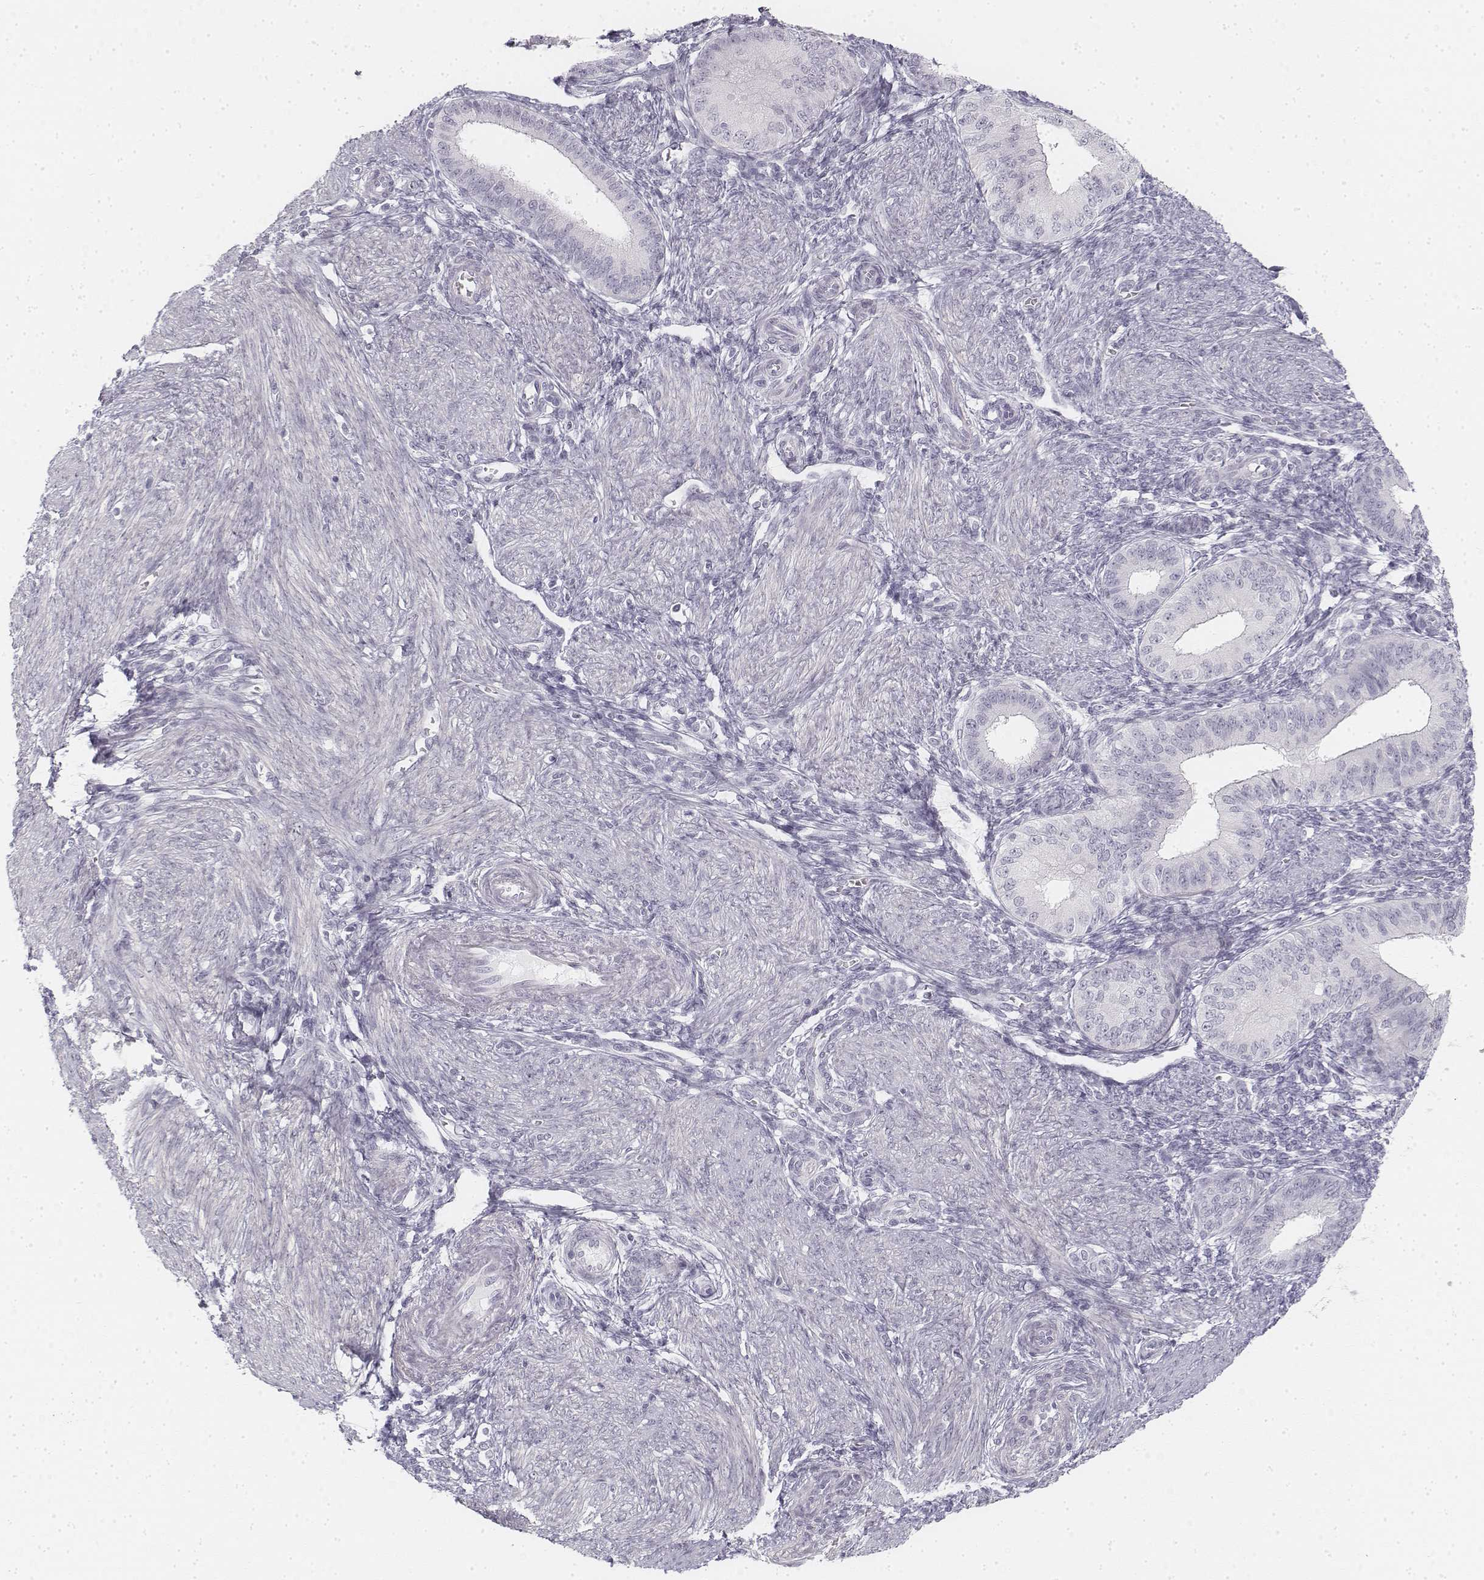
{"staining": {"intensity": "negative", "quantity": "none", "location": "none"}, "tissue": "endometrium", "cell_type": "Cells in endometrial stroma", "image_type": "normal", "snomed": [{"axis": "morphology", "description": "Normal tissue, NOS"}, {"axis": "topography", "description": "Endometrium"}], "caption": "An immunohistochemistry histopathology image of unremarkable endometrium is shown. There is no staining in cells in endometrial stroma of endometrium.", "gene": "KRT25", "patient": {"sex": "female", "age": 39}}